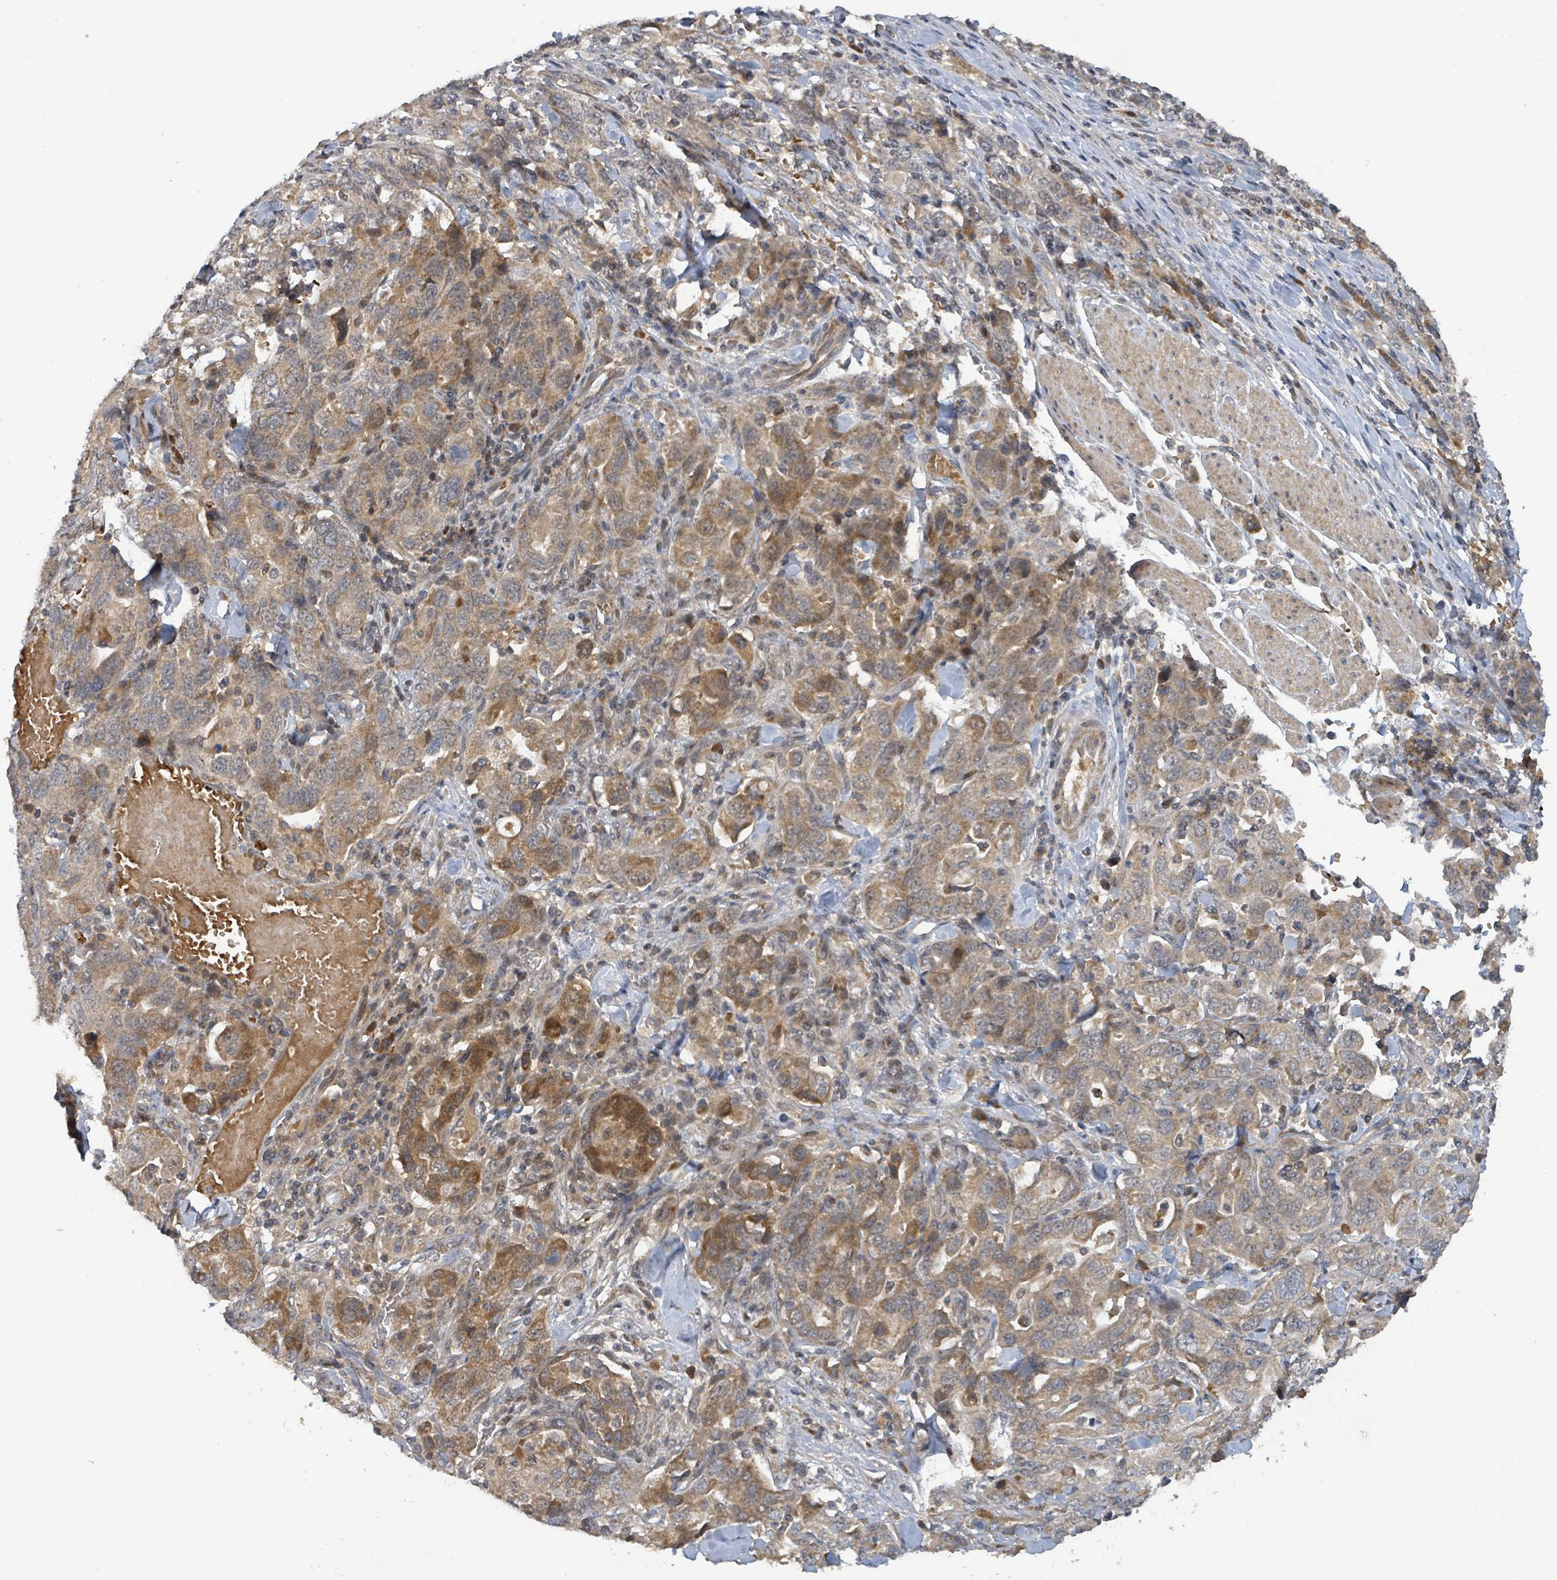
{"staining": {"intensity": "moderate", "quantity": "25%-75%", "location": "cytoplasmic/membranous"}, "tissue": "stomach cancer", "cell_type": "Tumor cells", "image_type": "cancer", "snomed": [{"axis": "morphology", "description": "Adenocarcinoma, NOS"}, {"axis": "topography", "description": "Stomach, upper"}, {"axis": "topography", "description": "Stomach"}], "caption": "DAB immunohistochemical staining of stomach cancer displays moderate cytoplasmic/membranous protein positivity in about 25%-75% of tumor cells.", "gene": "ITGA11", "patient": {"sex": "male", "age": 62}}